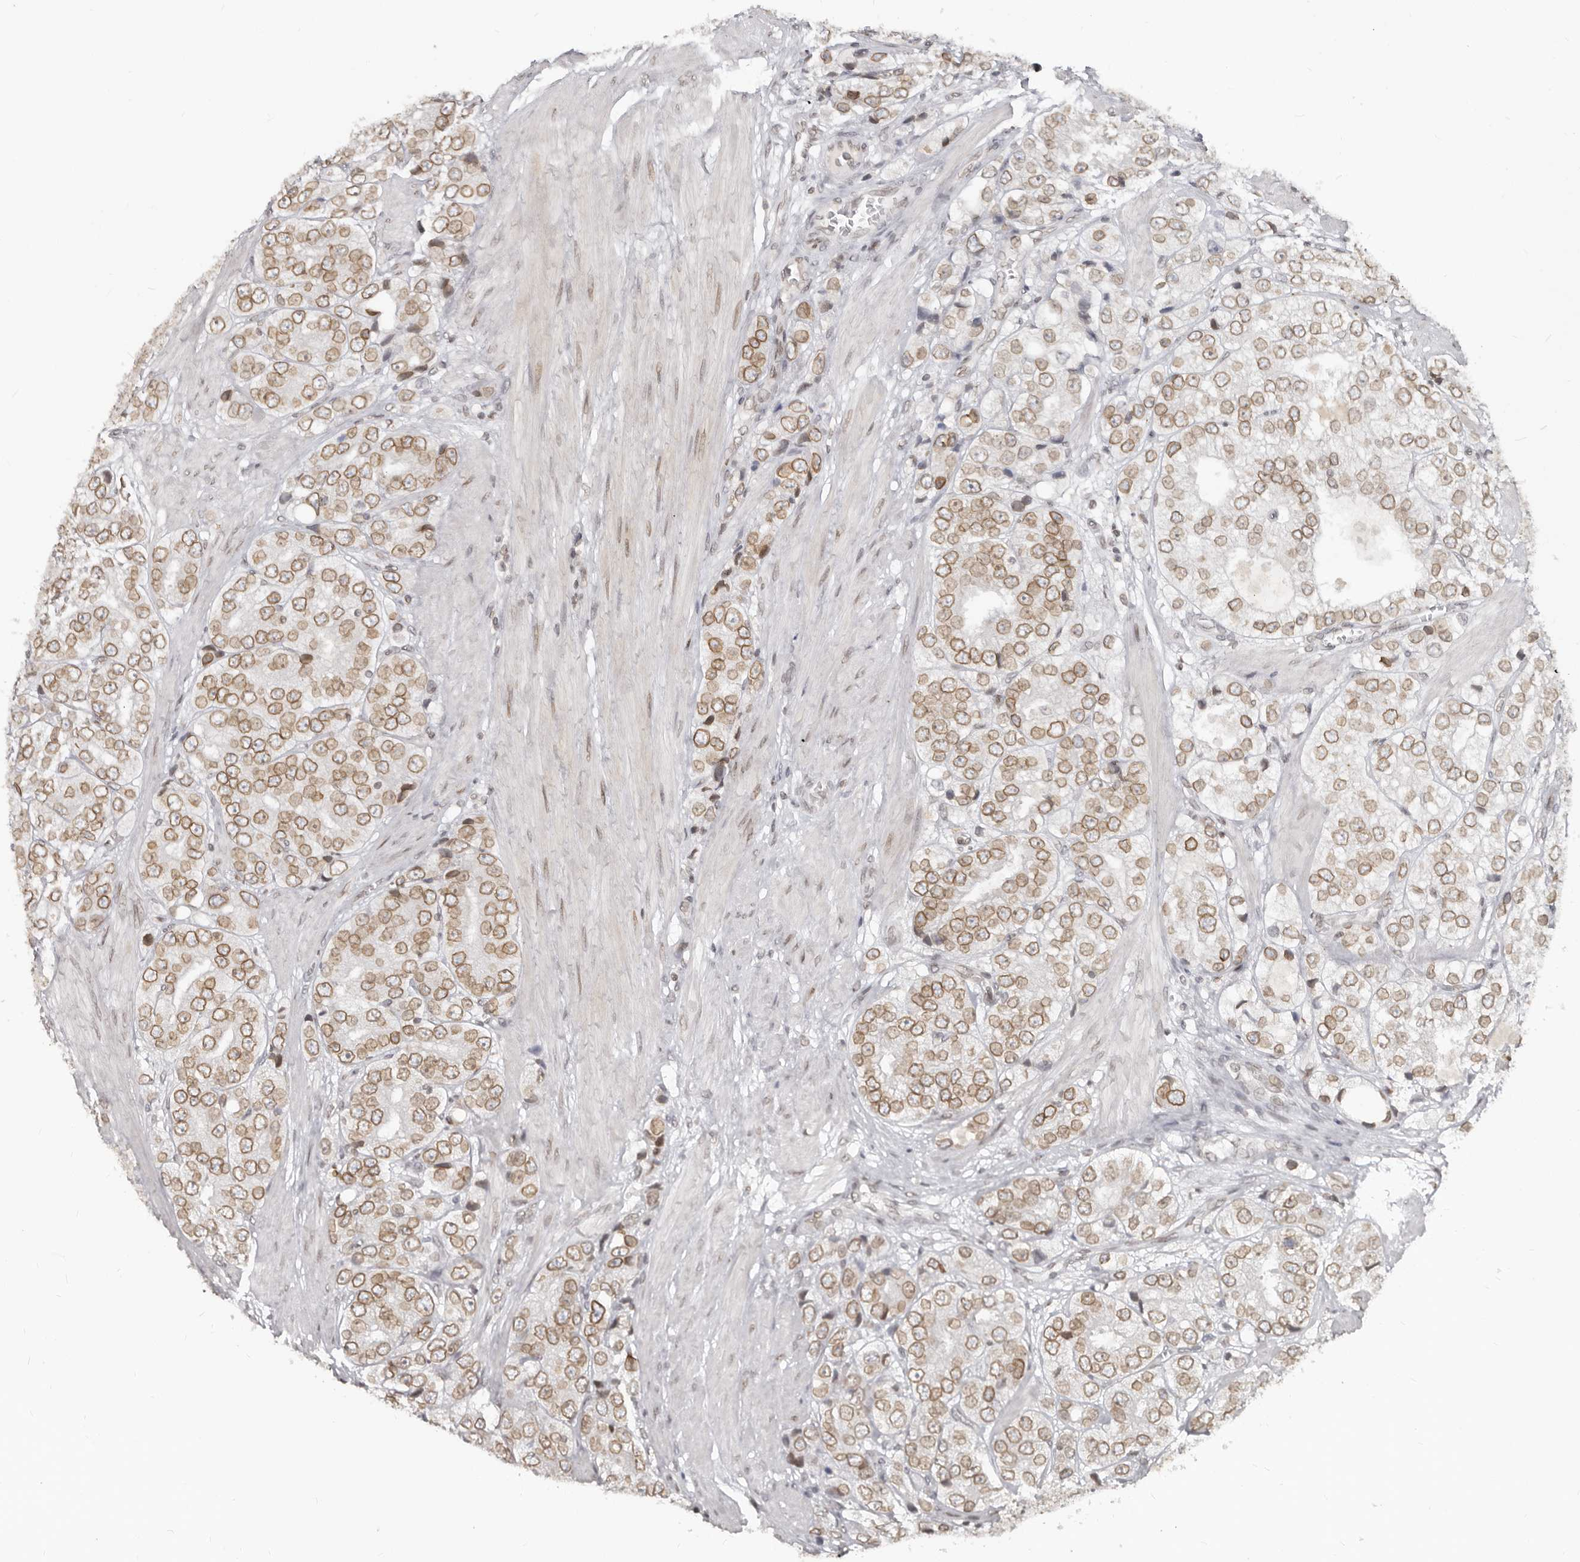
{"staining": {"intensity": "moderate", "quantity": ">75%", "location": "cytoplasmic/membranous,nuclear"}, "tissue": "prostate cancer", "cell_type": "Tumor cells", "image_type": "cancer", "snomed": [{"axis": "morphology", "description": "Adenocarcinoma, High grade"}, {"axis": "topography", "description": "Prostate"}], "caption": "Tumor cells demonstrate moderate cytoplasmic/membranous and nuclear expression in approximately >75% of cells in prostate cancer (adenocarcinoma (high-grade)). Ihc stains the protein in brown and the nuclei are stained blue.", "gene": "NUP153", "patient": {"sex": "male", "age": 50}}